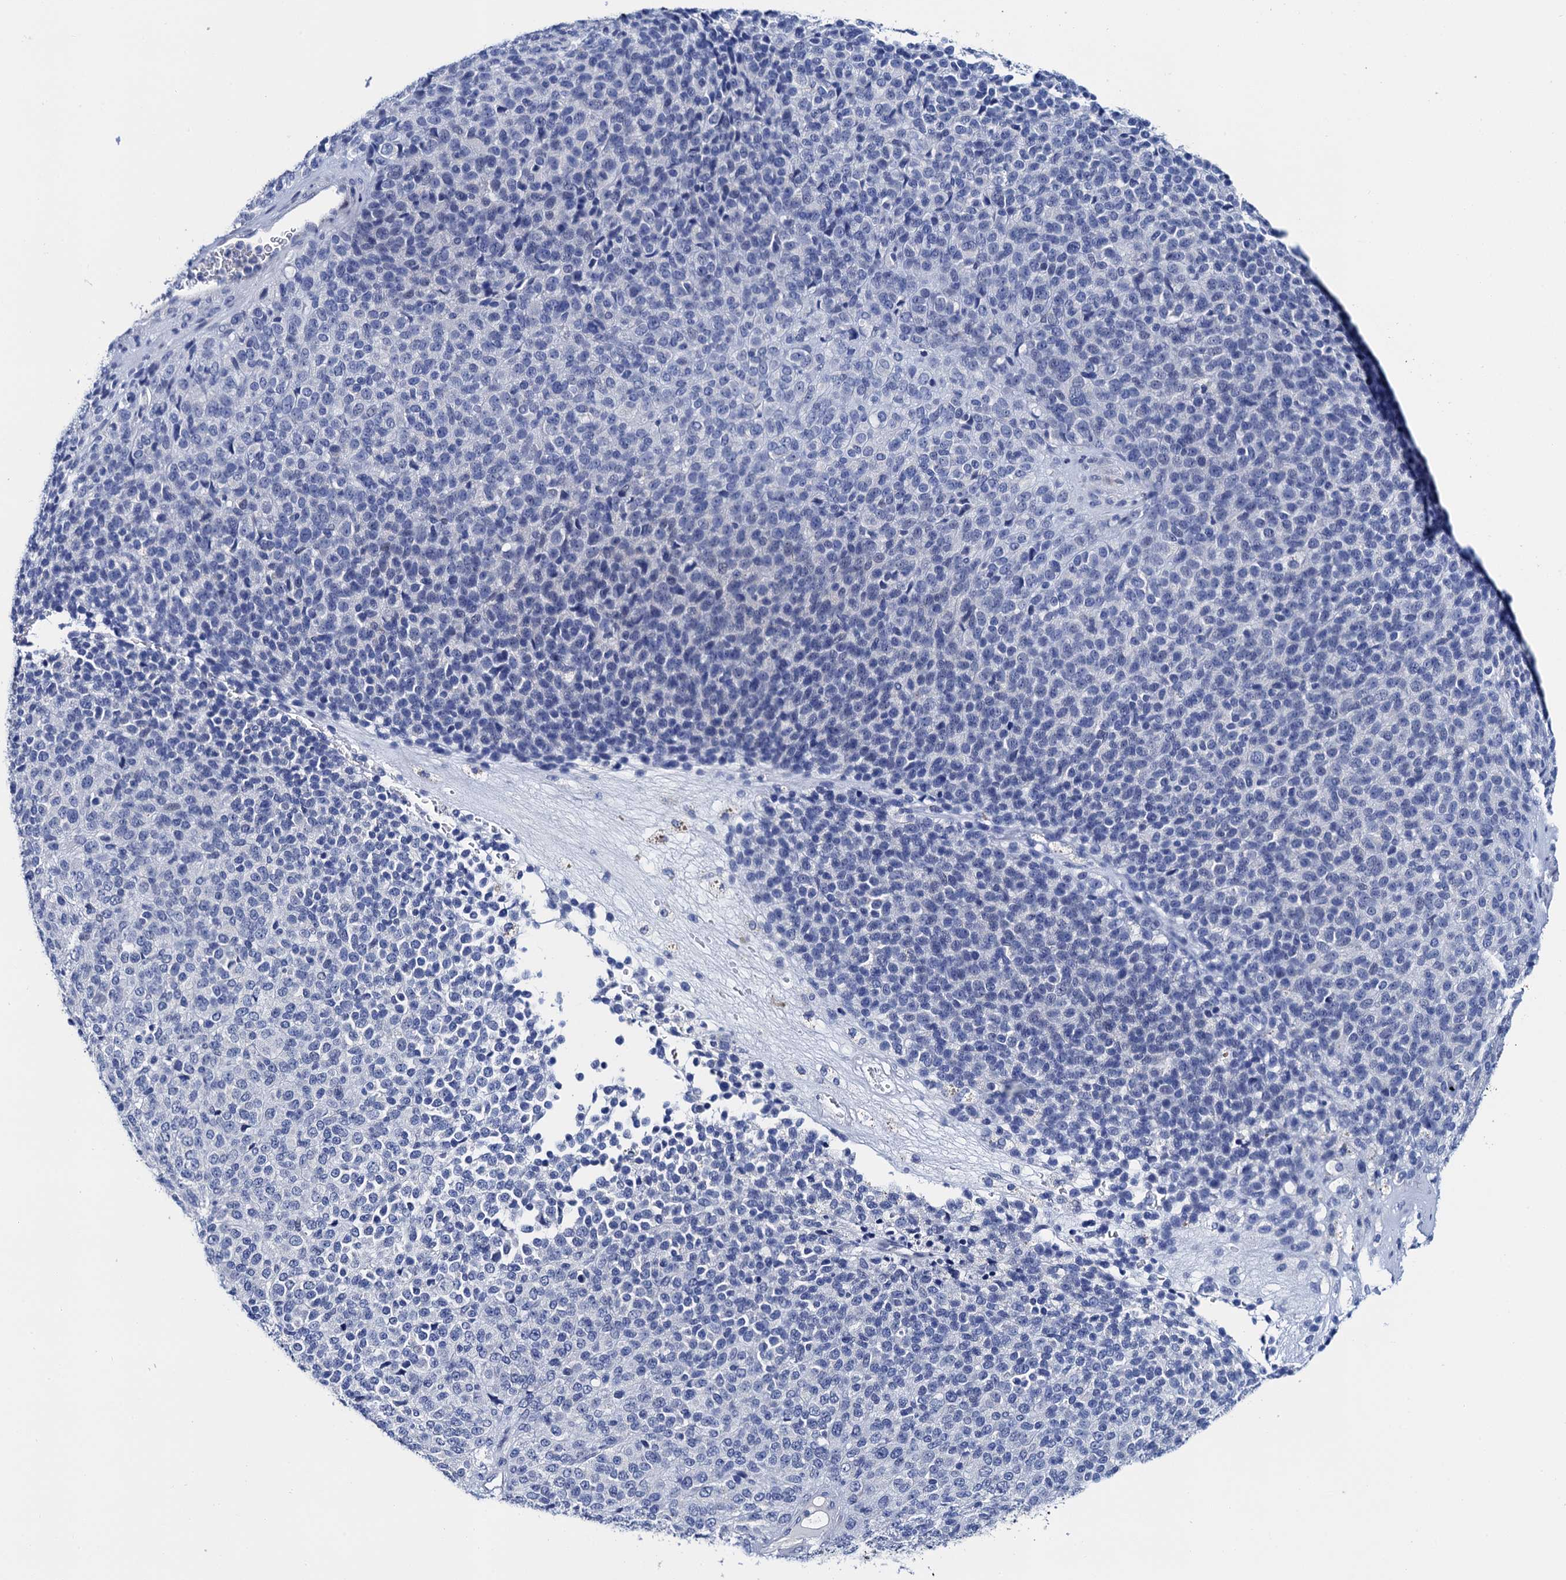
{"staining": {"intensity": "negative", "quantity": "none", "location": "none"}, "tissue": "melanoma", "cell_type": "Tumor cells", "image_type": "cancer", "snomed": [{"axis": "morphology", "description": "Malignant melanoma, Metastatic site"}, {"axis": "topography", "description": "Brain"}], "caption": "Tumor cells show no significant protein staining in melanoma. (DAB IHC with hematoxylin counter stain).", "gene": "LYPD3", "patient": {"sex": "female", "age": 56}}